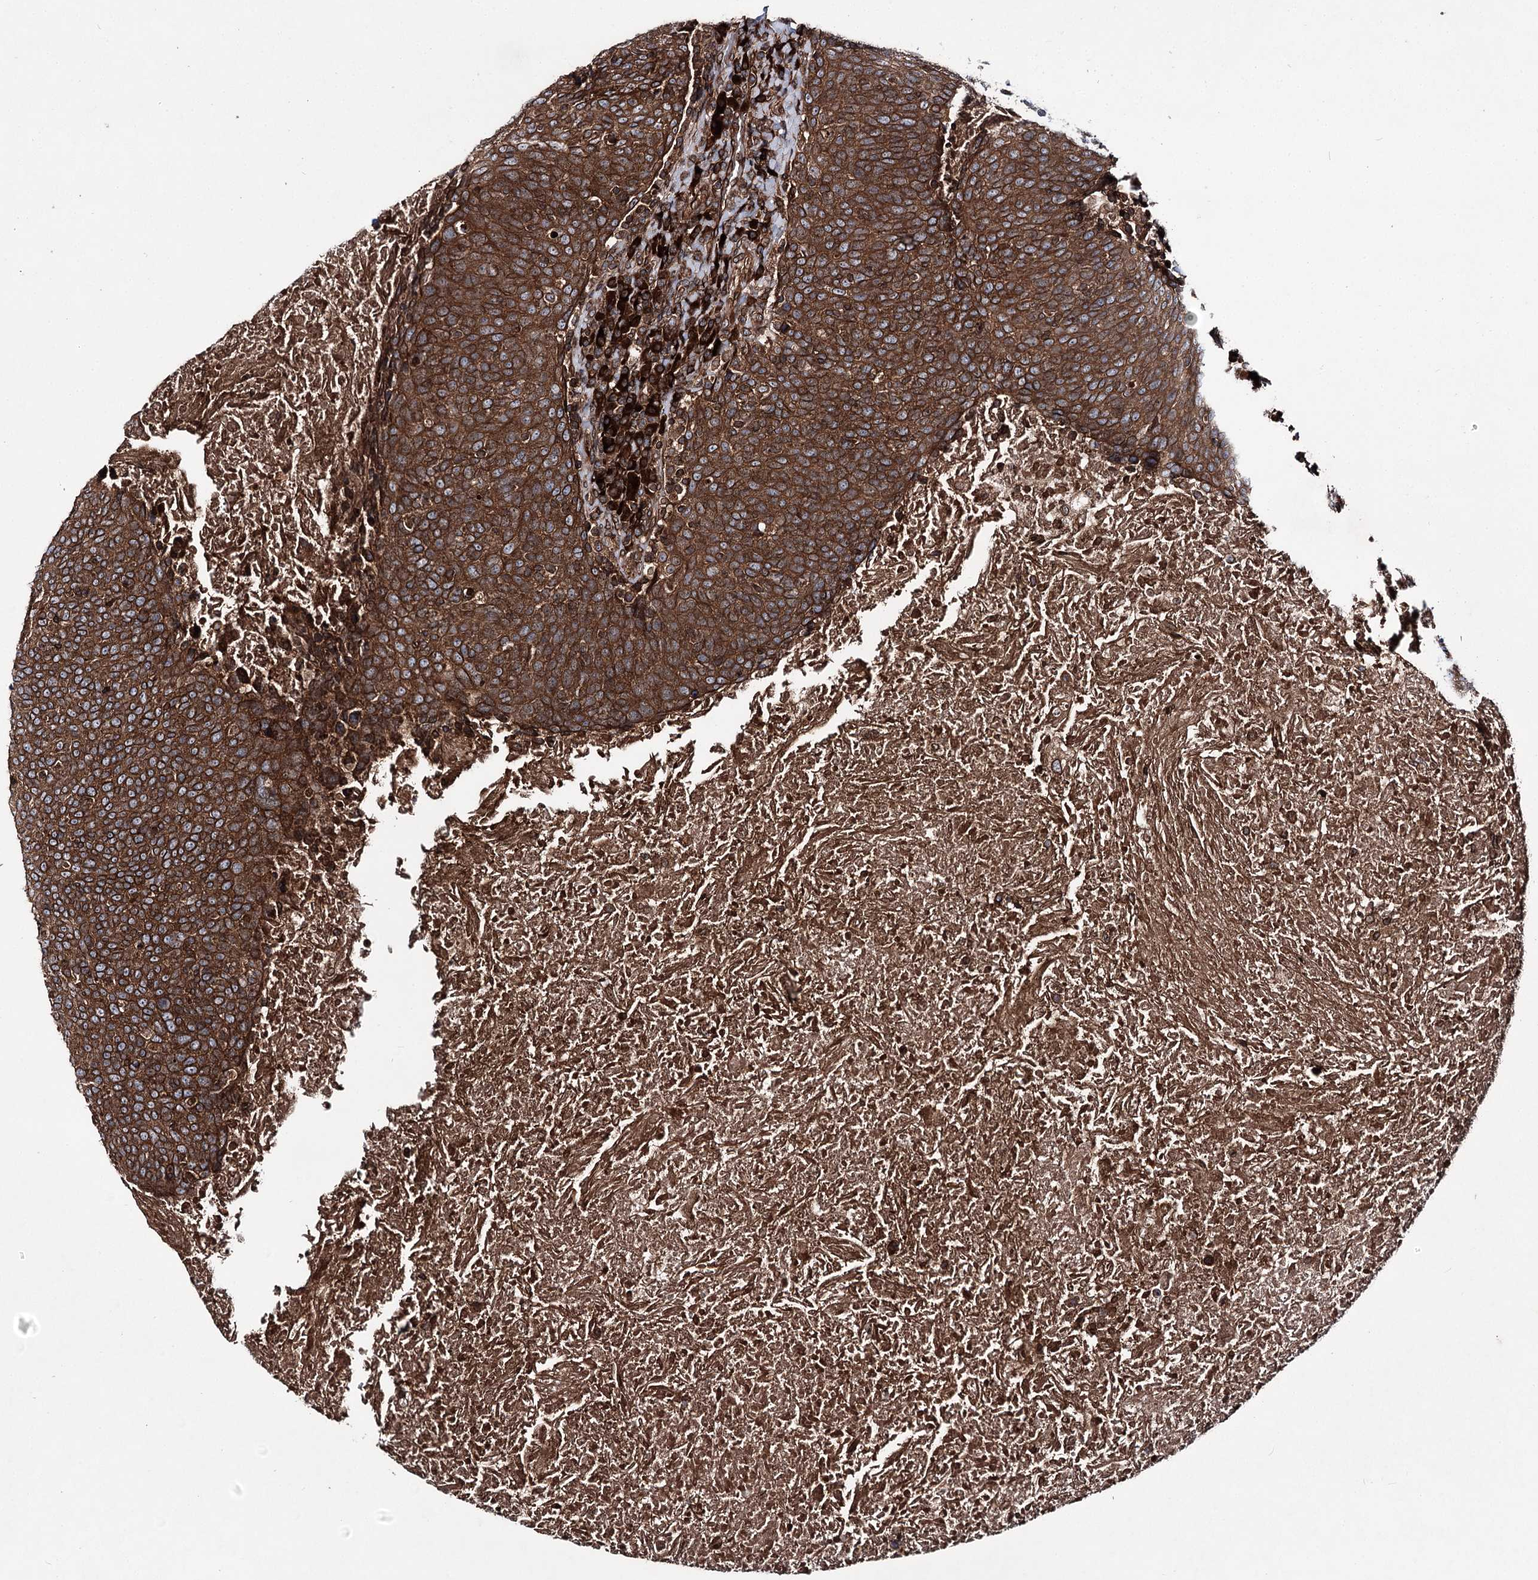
{"staining": {"intensity": "strong", "quantity": ">75%", "location": "cytoplasmic/membranous,nuclear"}, "tissue": "head and neck cancer", "cell_type": "Tumor cells", "image_type": "cancer", "snomed": [{"axis": "morphology", "description": "Squamous cell carcinoma, NOS"}, {"axis": "morphology", "description": "Squamous cell carcinoma, metastatic, NOS"}, {"axis": "topography", "description": "Lymph node"}, {"axis": "topography", "description": "Head-Neck"}], "caption": "Tumor cells reveal high levels of strong cytoplasmic/membranous and nuclear expression in approximately >75% of cells in squamous cell carcinoma (head and neck). Using DAB (3,3'-diaminobenzidine) (brown) and hematoxylin (blue) stains, captured at high magnification using brightfield microscopy.", "gene": "FGFR1OP2", "patient": {"sex": "male", "age": 62}}